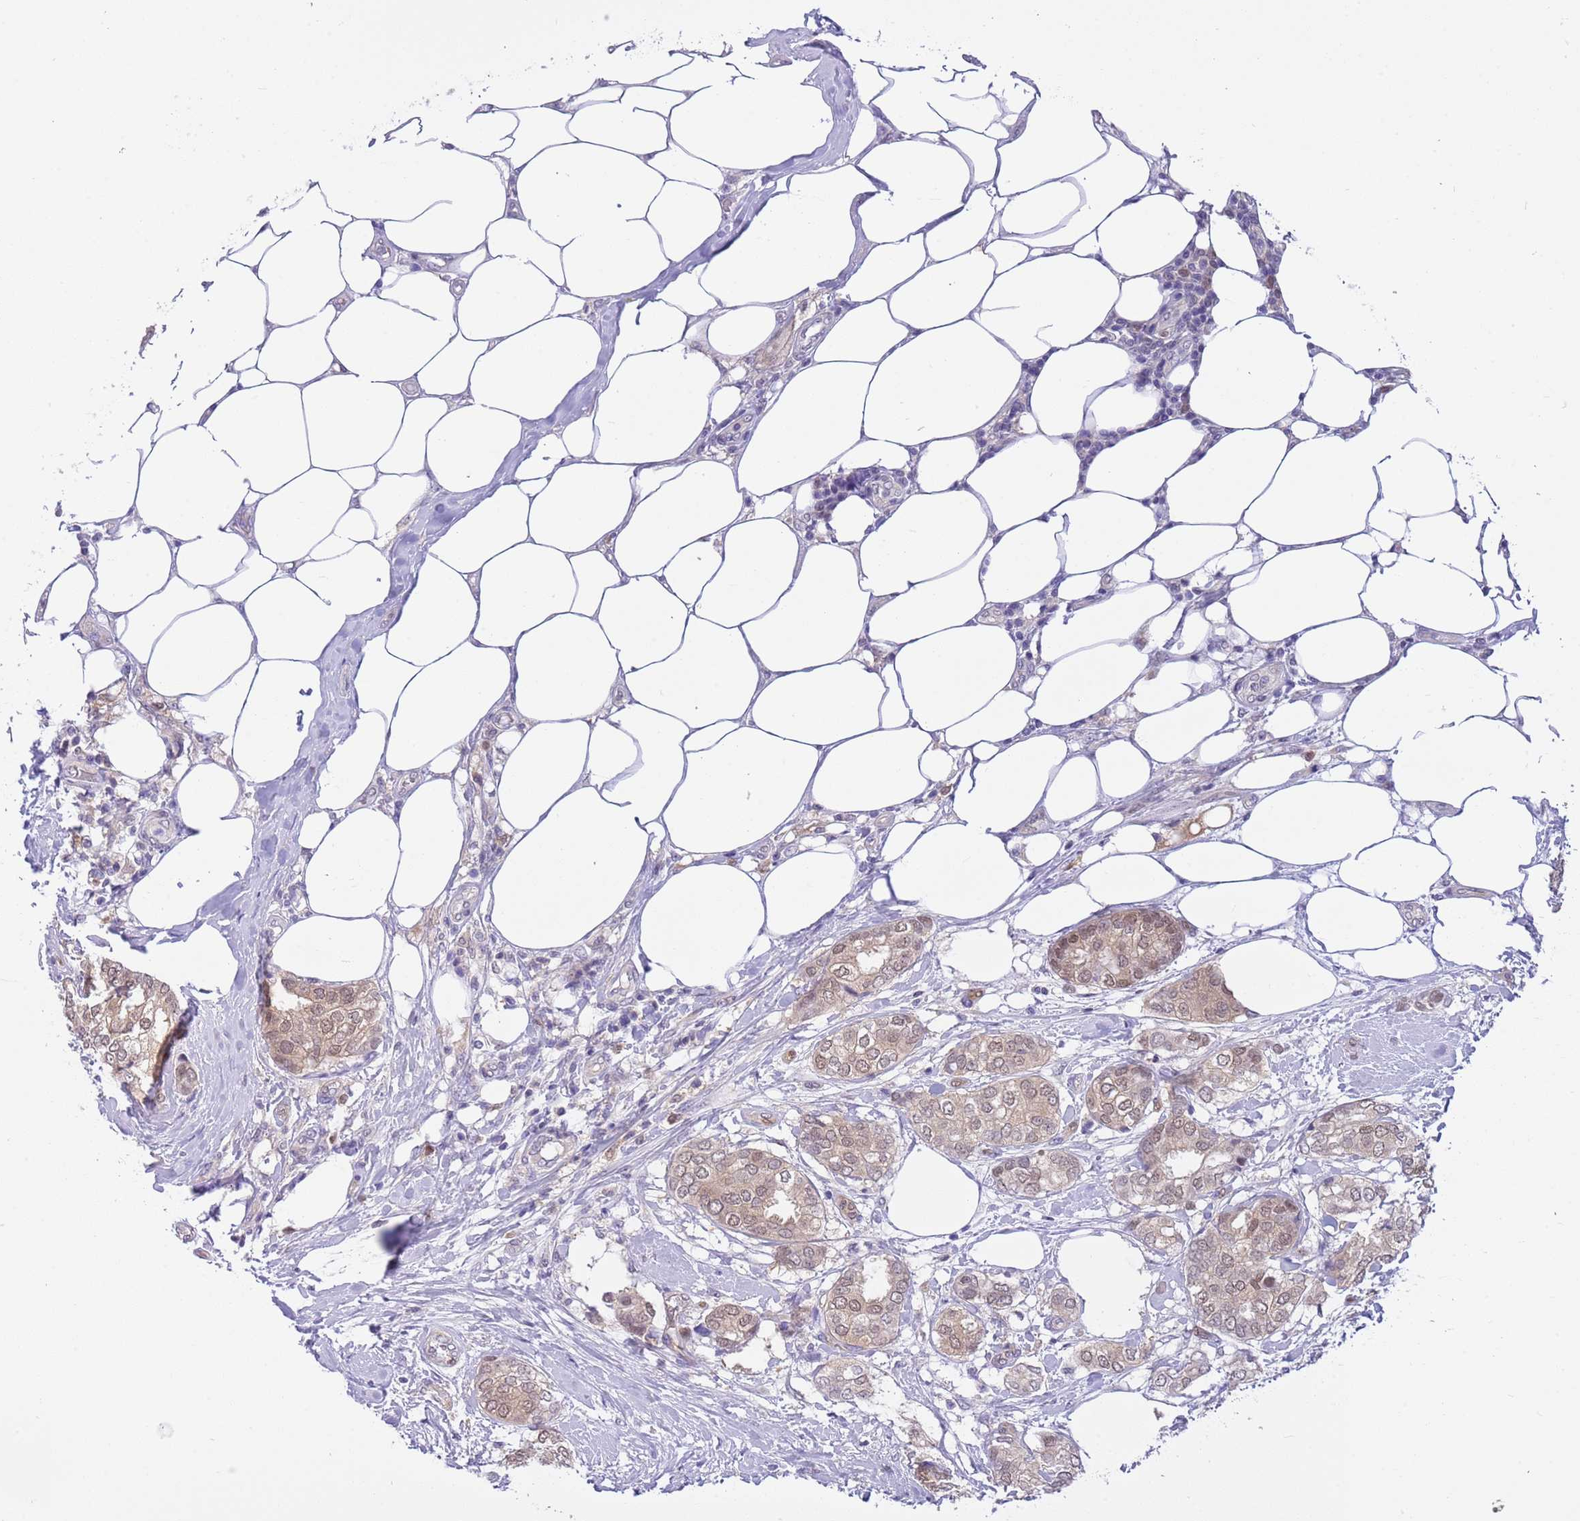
{"staining": {"intensity": "weak", "quantity": ">75%", "location": "cytoplasmic/membranous,nuclear"}, "tissue": "breast cancer", "cell_type": "Tumor cells", "image_type": "cancer", "snomed": [{"axis": "morphology", "description": "Duct carcinoma"}, {"axis": "topography", "description": "Breast"}], "caption": "This is an image of IHC staining of breast cancer (intraductal carcinoma), which shows weak positivity in the cytoplasmic/membranous and nuclear of tumor cells.", "gene": "DDI2", "patient": {"sex": "female", "age": 73}}